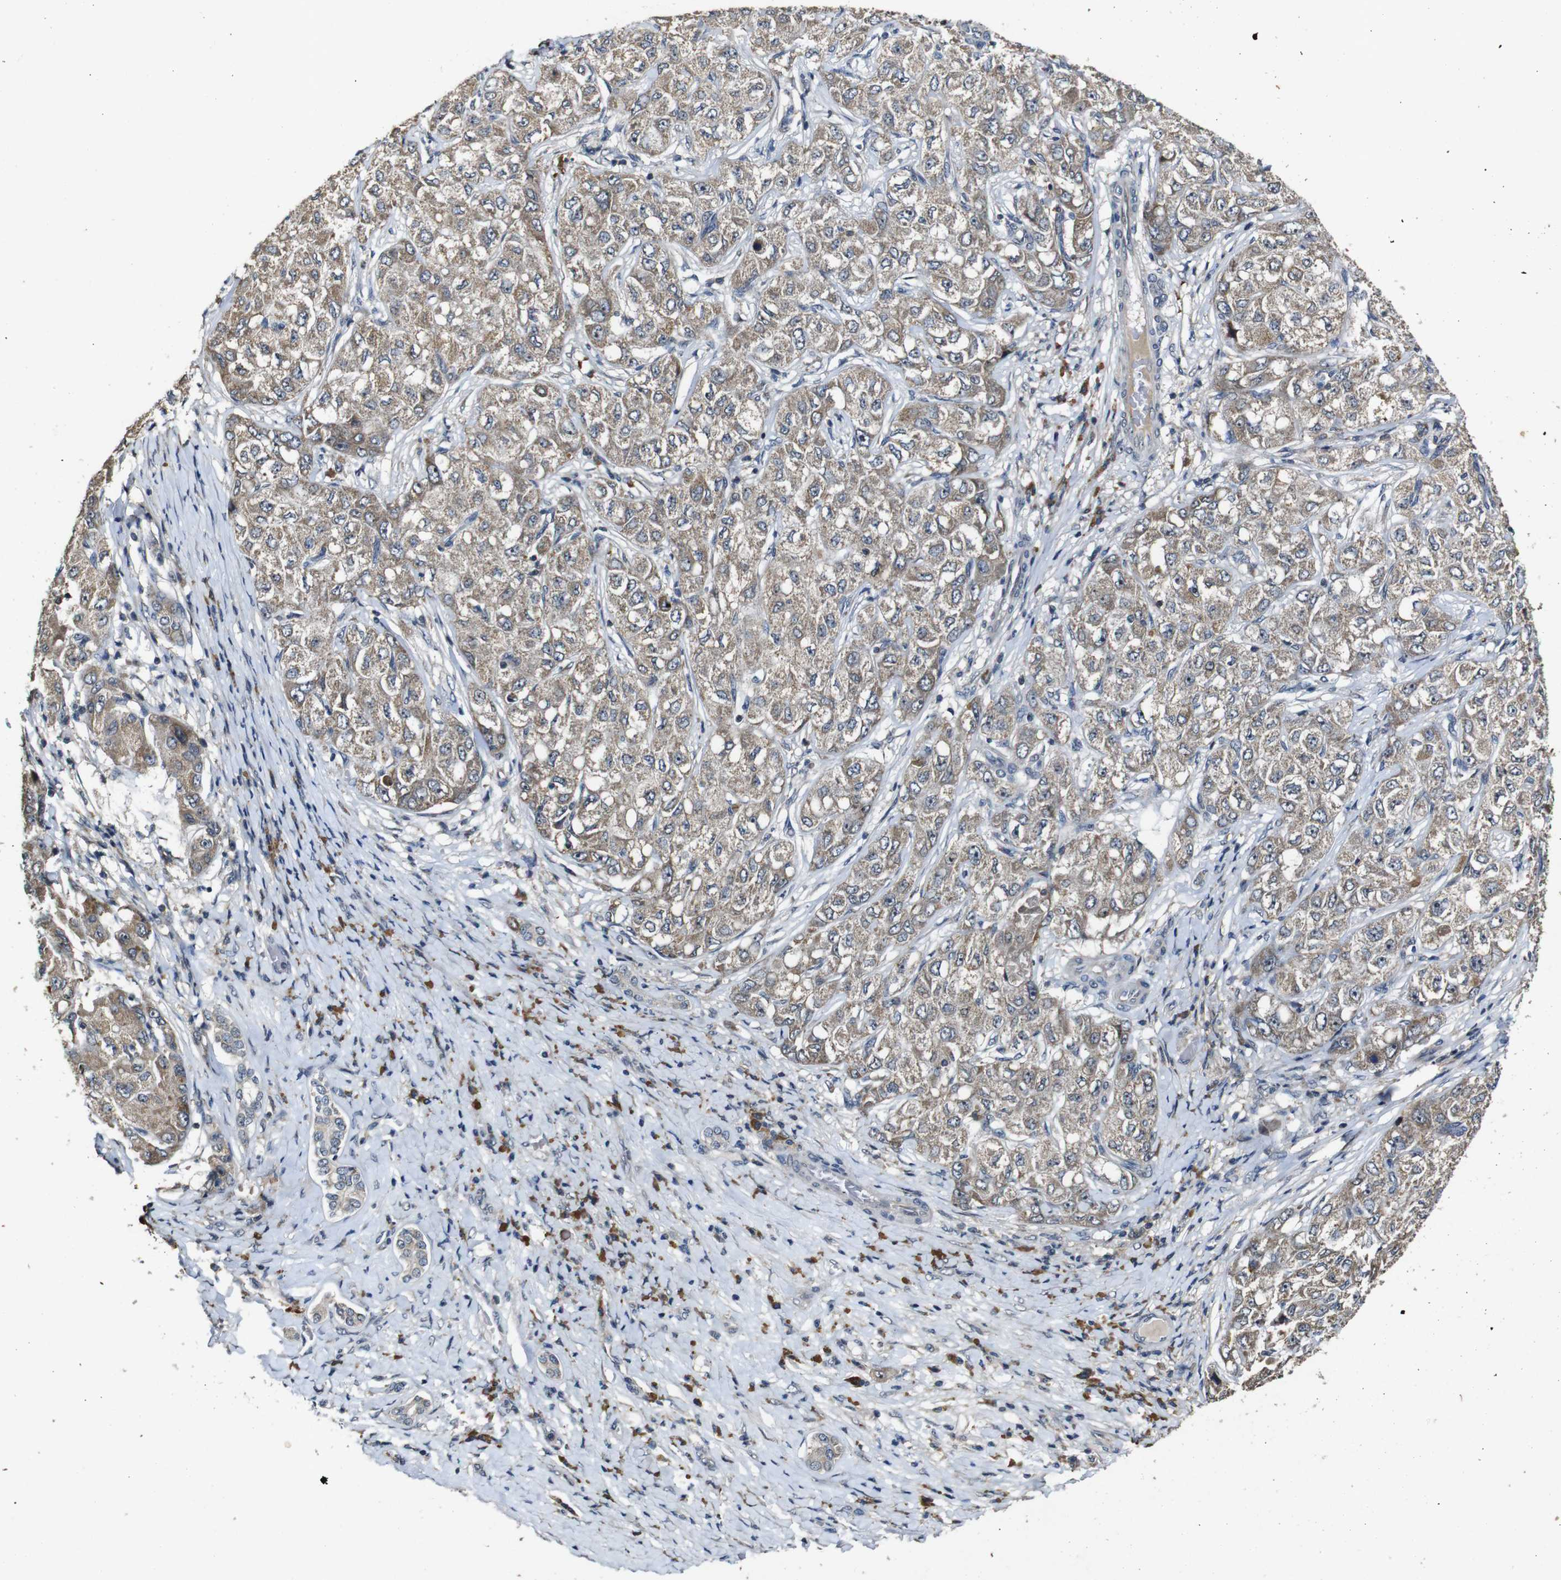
{"staining": {"intensity": "moderate", "quantity": ">75%", "location": "cytoplasmic/membranous"}, "tissue": "liver cancer", "cell_type": "Tumor cells", "image_type": "cancer", "snomed": [{"axis": "morphology", "description": "Carcinoma, Hepatocellular, NOS"}, {"axis": "topography", "description": "Liver"}], "caption": "Immunohistochemistry histopathology image of neoplastic tissue: human liver cancer stained using immunohistochemistry exhibits medium levels of moderate protein expression localized specifically in the cytoplasmic/membranous of tumor cells, appearing as a cytoplasmic/membranous brown color.", "gene": "MAGI2", "patient": {"sex": "male", "age": 80}}